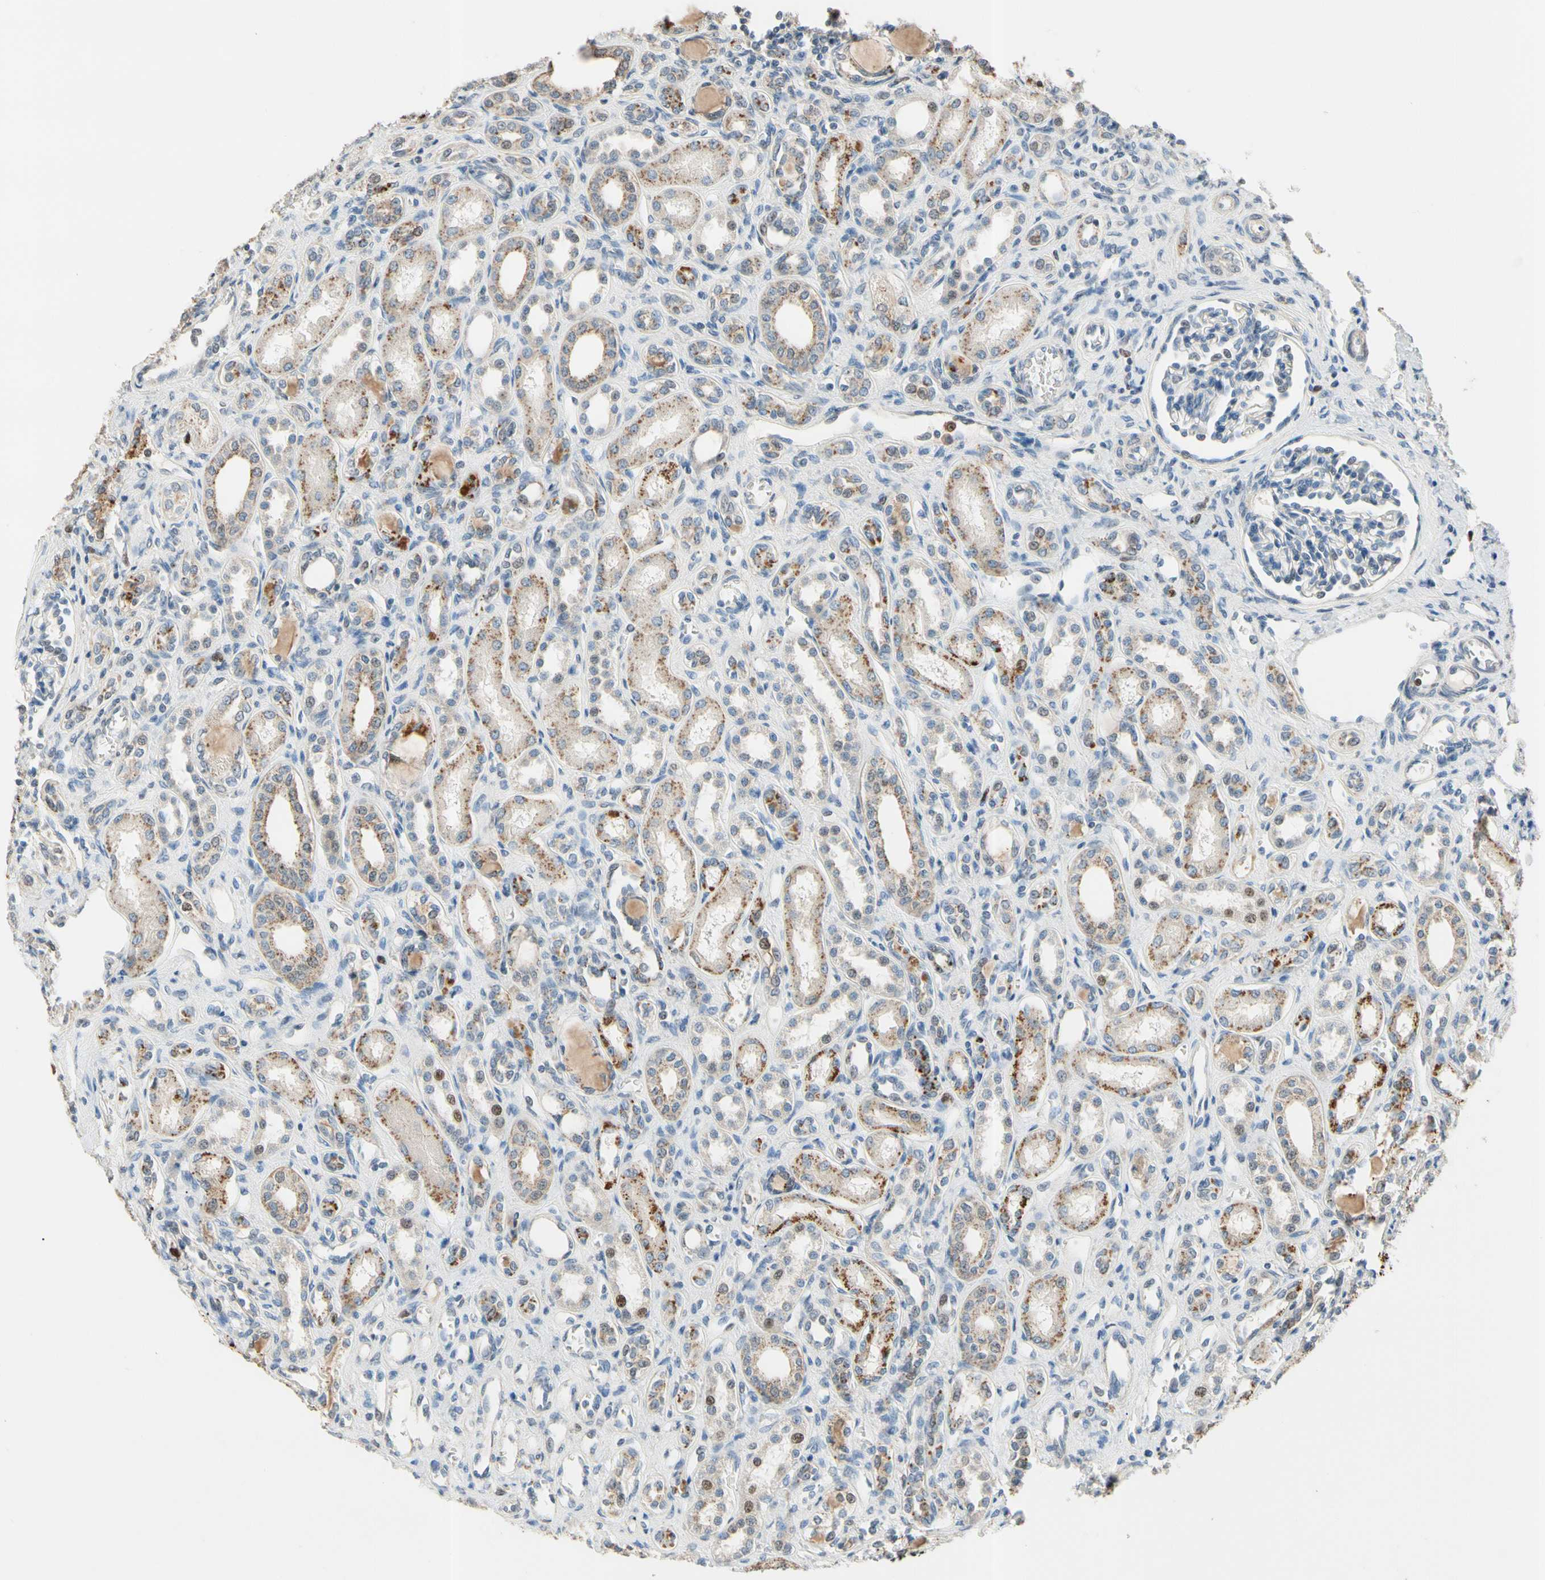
{"staining": {"intensity": "weak", "quantity": "<25%", "location": "nuclear"}, "tissue": "kidney", "cell_type": "Cells in glomeruli", "image_type": "normal", "snomed": [{"axis": "morphology", "description": "Normal tissue, NOS"}, {"axis": "topography", "description": "Kidney"}], "caption": "Human kidney stained for a protein using immunohistochemistry (IHC) demonstrates no staining in cells in glomeruli.", "gene": "ZKSCAN3", "patient": {"sex": "male", "age": 7}}